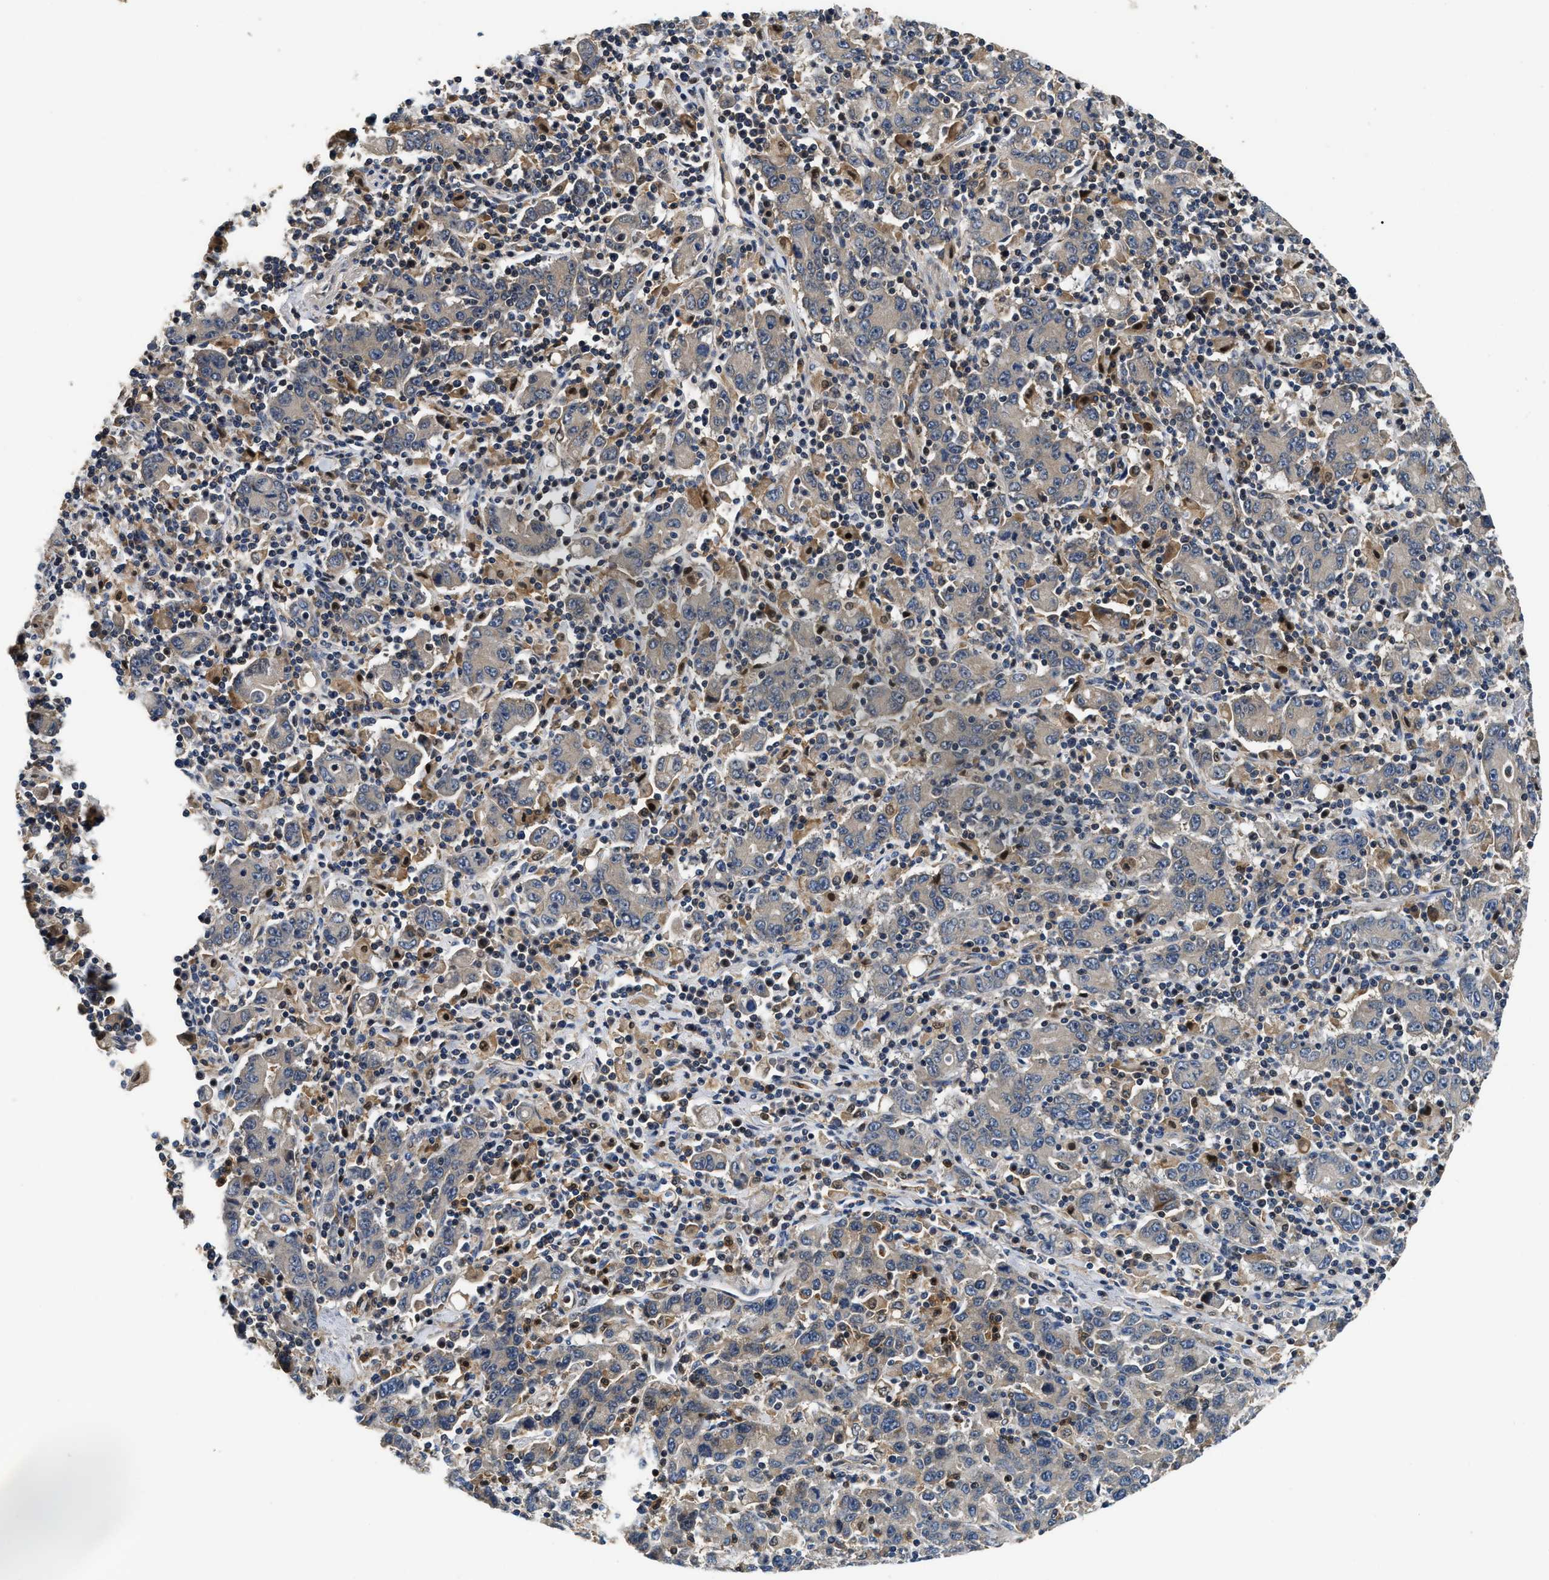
{"staining": {"intensity": "weak", "quantity": "<25%", "location": "cytoplasmic/membranous"}, "tissue": "stomach cancer", "cell_type": "Tumor cells", "image_type": "cancer", "snomed": [{"axis": "morphology", "description": "Adenocarcinoma, NOS"}, {"axis": "topography", "description": "Stomach, upper"}], "caption": "IHC photomicrograph of human adenocarcinoma (stomach) stained for a protein (brown), which displays no expression in tumor cells.", "gene": "OSTF1", "patient": {"sex": "male", "age": 69}}